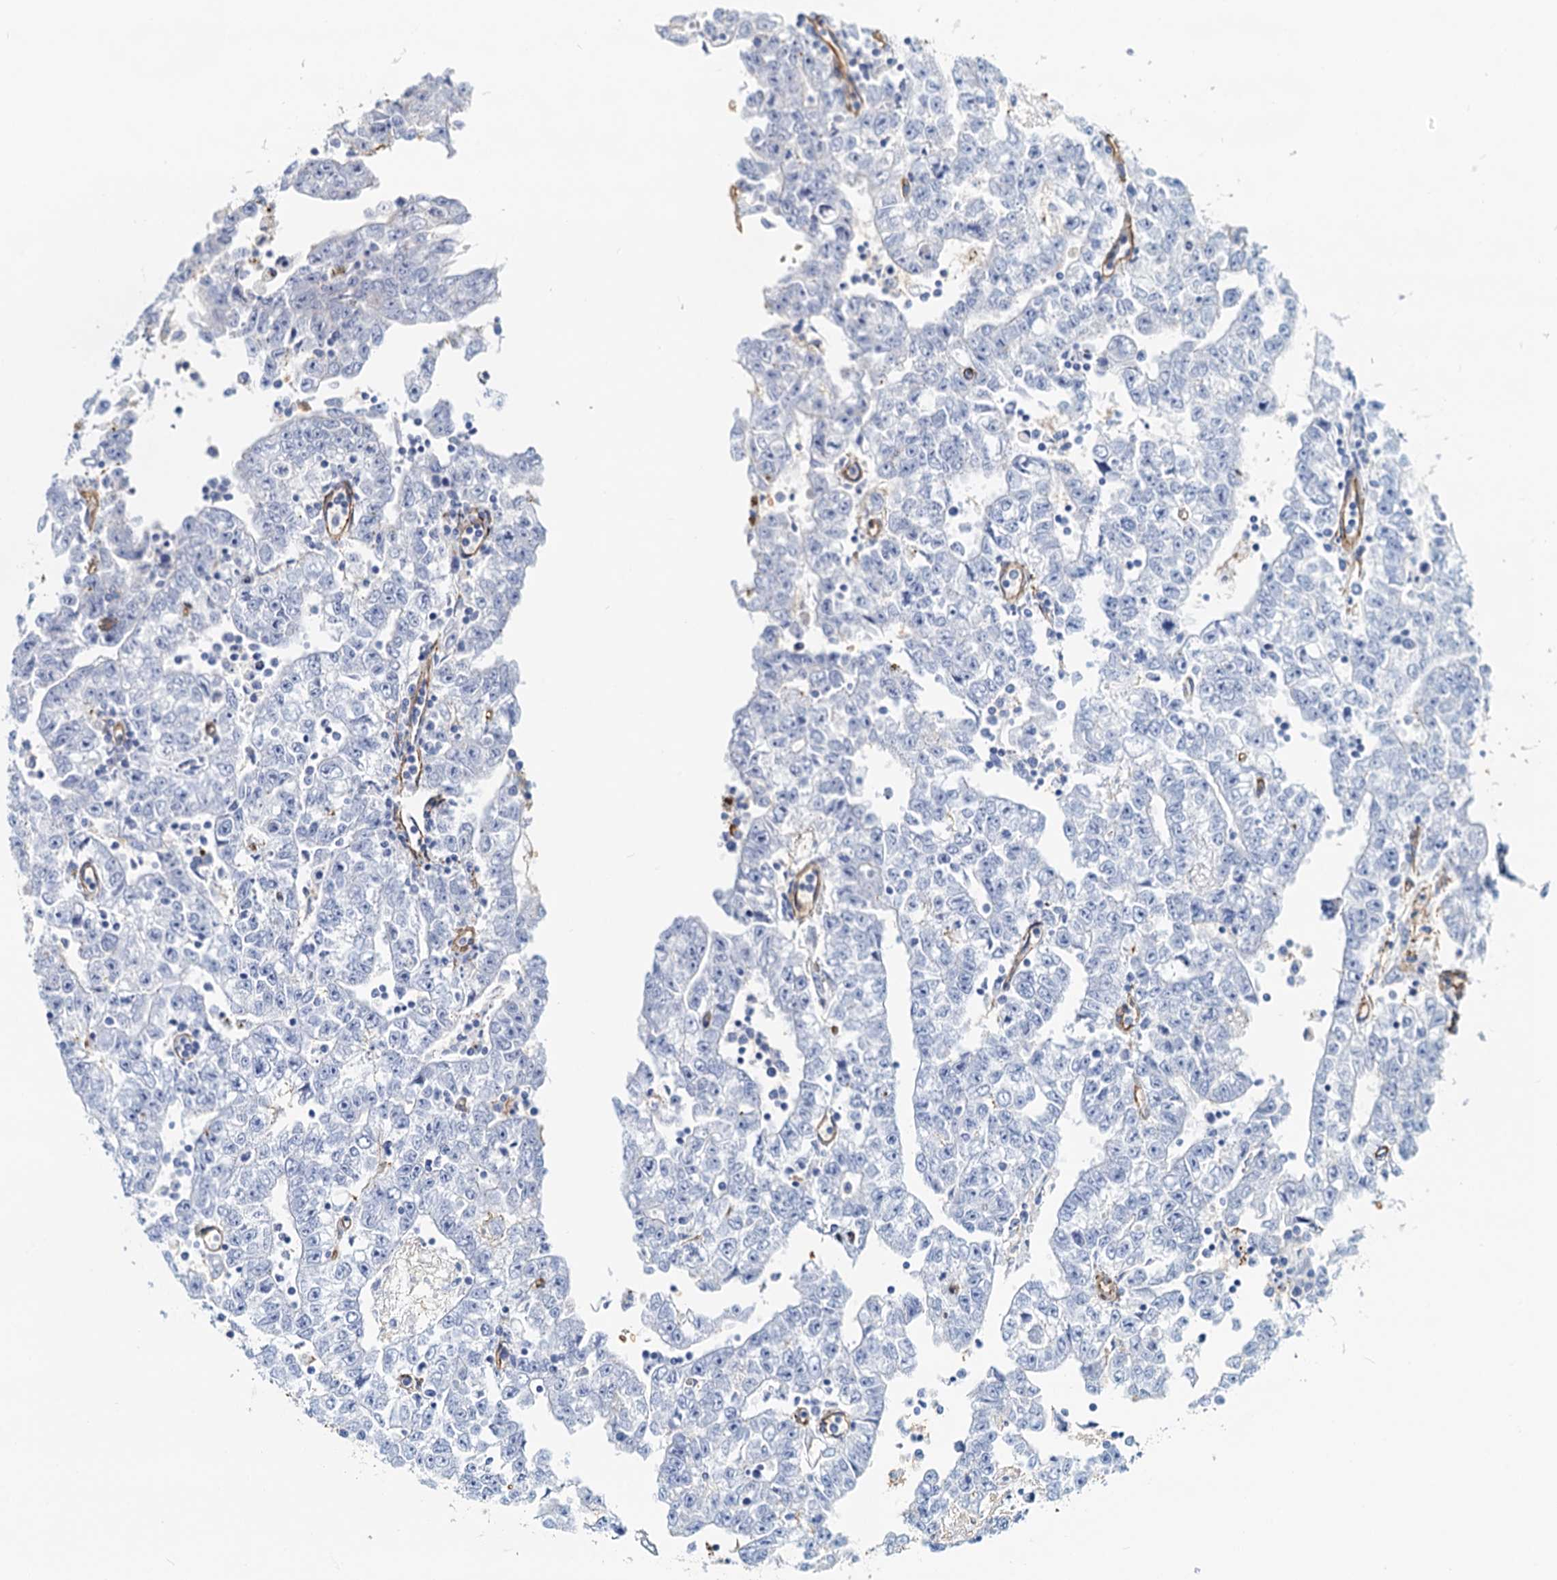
{"staining": {"intensity": "negative", "quantity": "none", "location": "none"}, "tissue": "testis cancer", "cell_type": "Tumor cells", "image_type": "cancer", "snomed": [{"axis": "morphology", "description": "Carcinoma, Embryonal, NOS"}, {"axis": "topography", "description": "Testis"}], "caption": "There is no significant positivity in tumor cells of testis embryonal carcinoma.", "gene": "DGKG", "patient": {"sex": "male", "age": 25}}